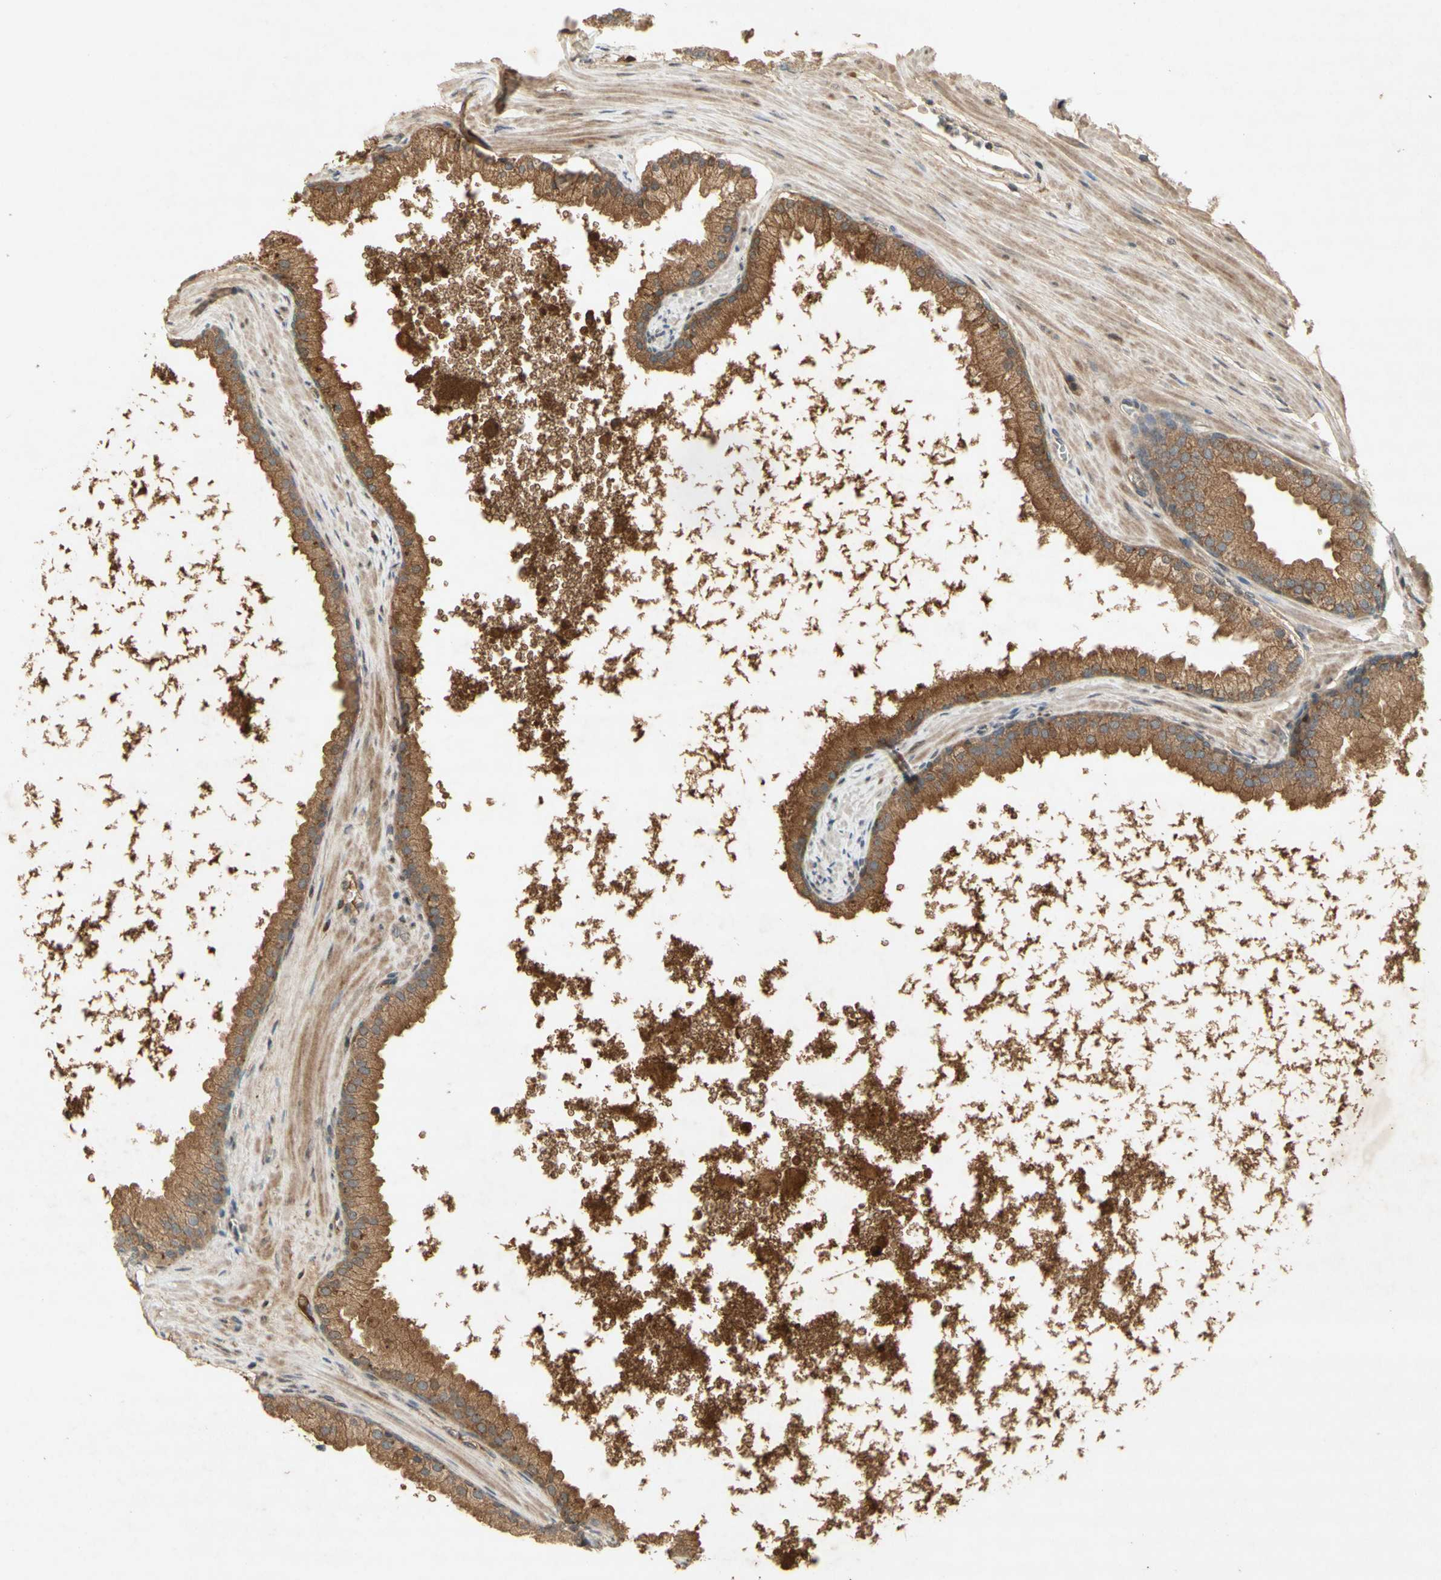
{"staining": {"intensity": "moderate", "quantity": ">75%", "location": "cytoplasmic/membranous"}, "tissue": "prostate cancer", "cell_type": "Tumor cells", "image_type": "cancer", "snomed": [{"axis": "morphology", "description": "Adenocarcinoma, High grade"}, {"axis": "topography", "description": "Prostate"}], "caption": "IHC (DAB) staining of human high-grade adenocarcinoma (prostate) reveals moderate cytoplasmic/membranous protein staining in about >75% of tumor cells. The protein is shown in brown color, while the nuclei are stained blue.", "gene": "NRG4", "patient": {"sex": "male", "age": 65}}